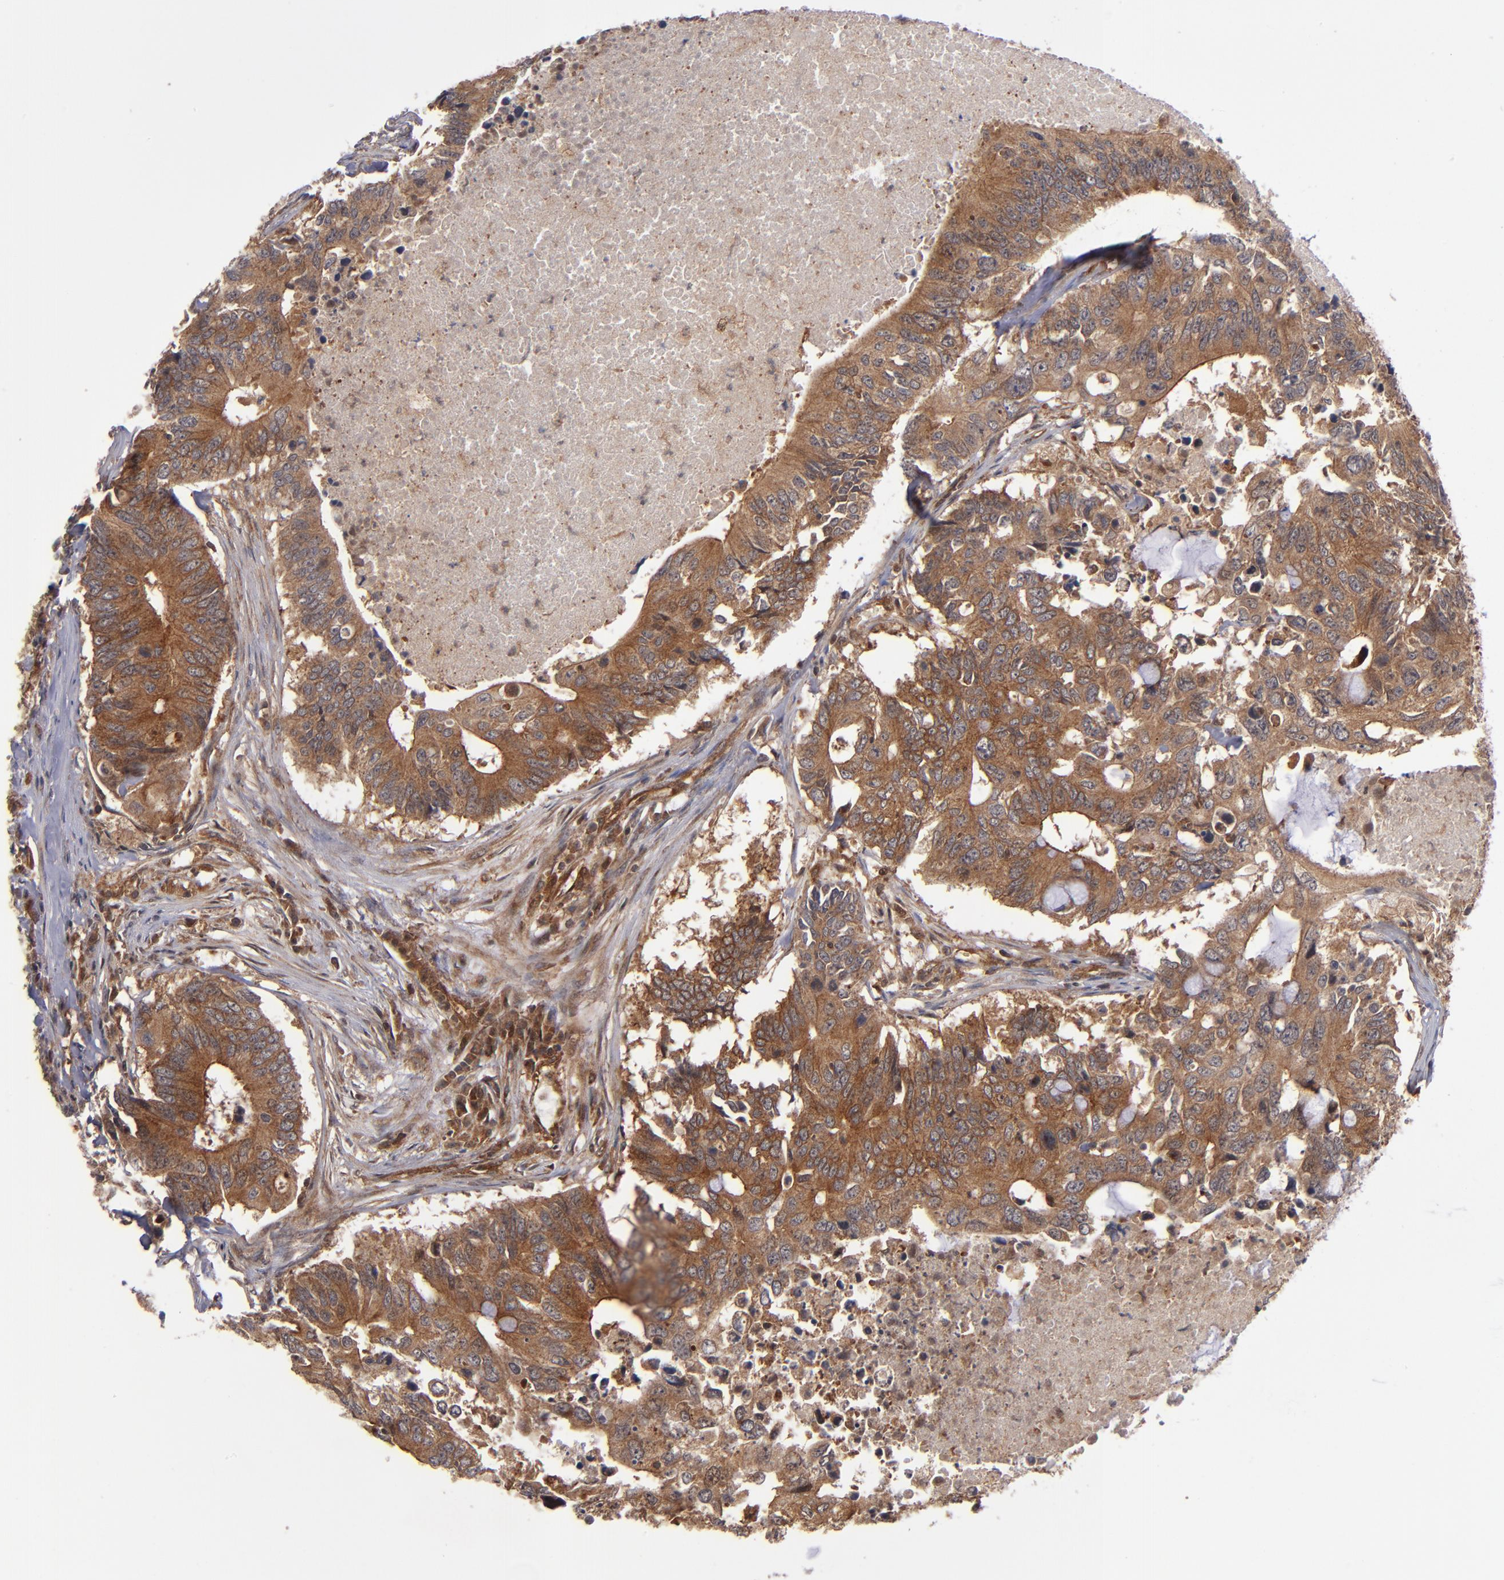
{"staining": {"intensity": "strong", "quantity": ">75%", "location": "cytoplasmic/membranous"}, "tissue": "colorectal cancer", "cell_type": "Tumor cells", "image_type": "cancer", "snomed": [{"axis": "morphology", "description": "Adenocarcinoma, NOS"}, {"axis": "topography", "description": "Colon"}], "caption": "Approximately >75% of tumor cells in human colorectal cancer reveal strong cytoplasmic/membranous protein expression as visualized by brown immunohistochemical staining.", "gene": "BDKRB1", "patient": {"sex": "male", "age": 71}}